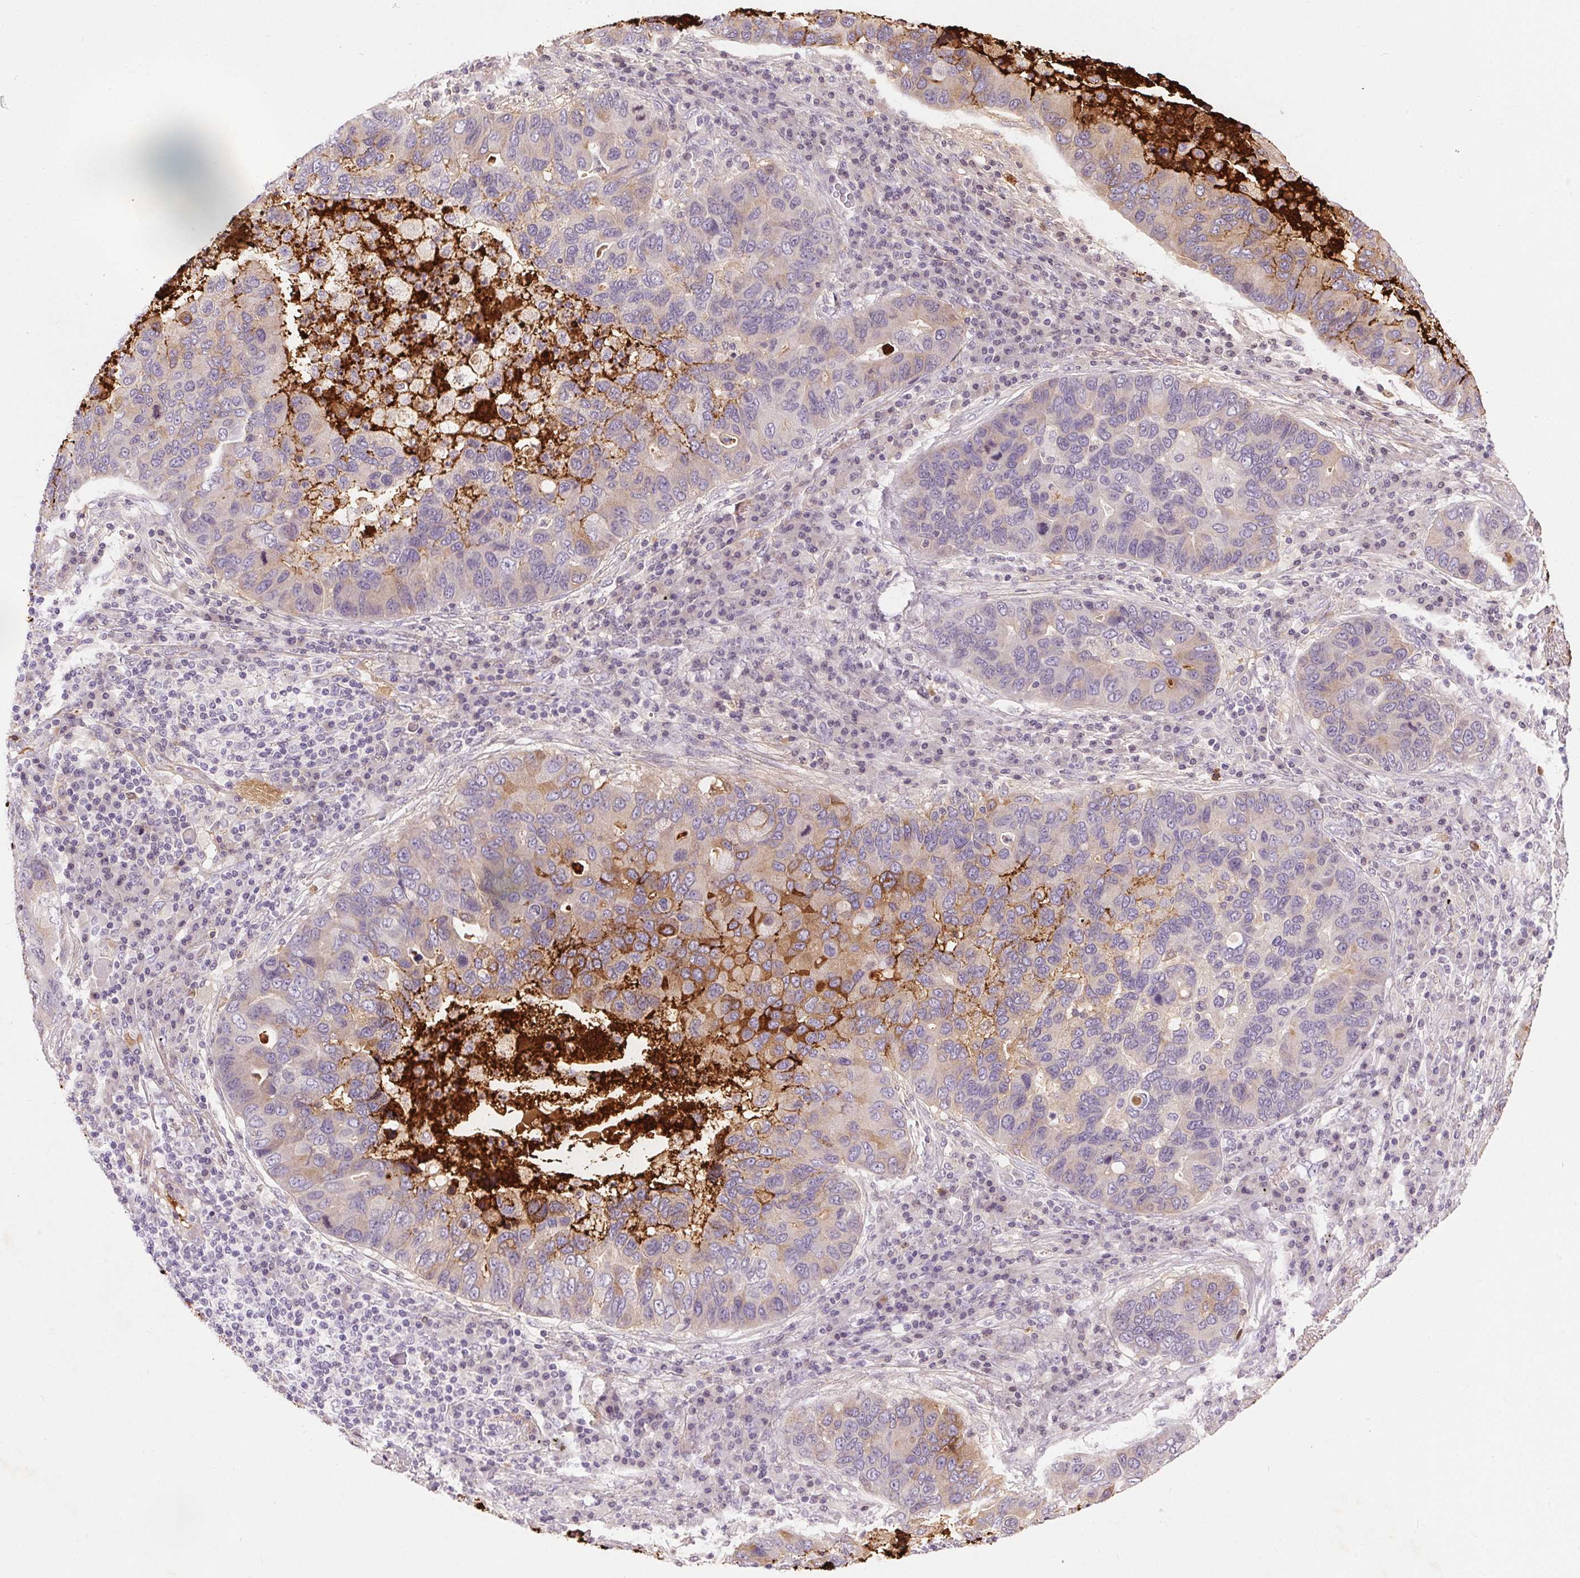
{"staining": {"intensity": "weak", "quantity": "<25%", "location": "cytoplasmic/membranous"}, "tissue": "lung cancer", "cell_type": "Tumor cells", "image_type": "cancer", "snomed": [{"axis": "morphology", "description": "Adenocarcinoma, NOS"}, {"axis": "morphology", "description": "Adenocarcinoma, metastatic, NOS"}, {"axis": "topography", "description": "Lymph node"}, {"axis": "topography", "description": "Lung"}], "caption": "Tumor cells are negative for brown protein staining in lung cancer (adenocarcinoma).", "gene": "ORM1", "patient": {"sex": "female", "age": 54}}